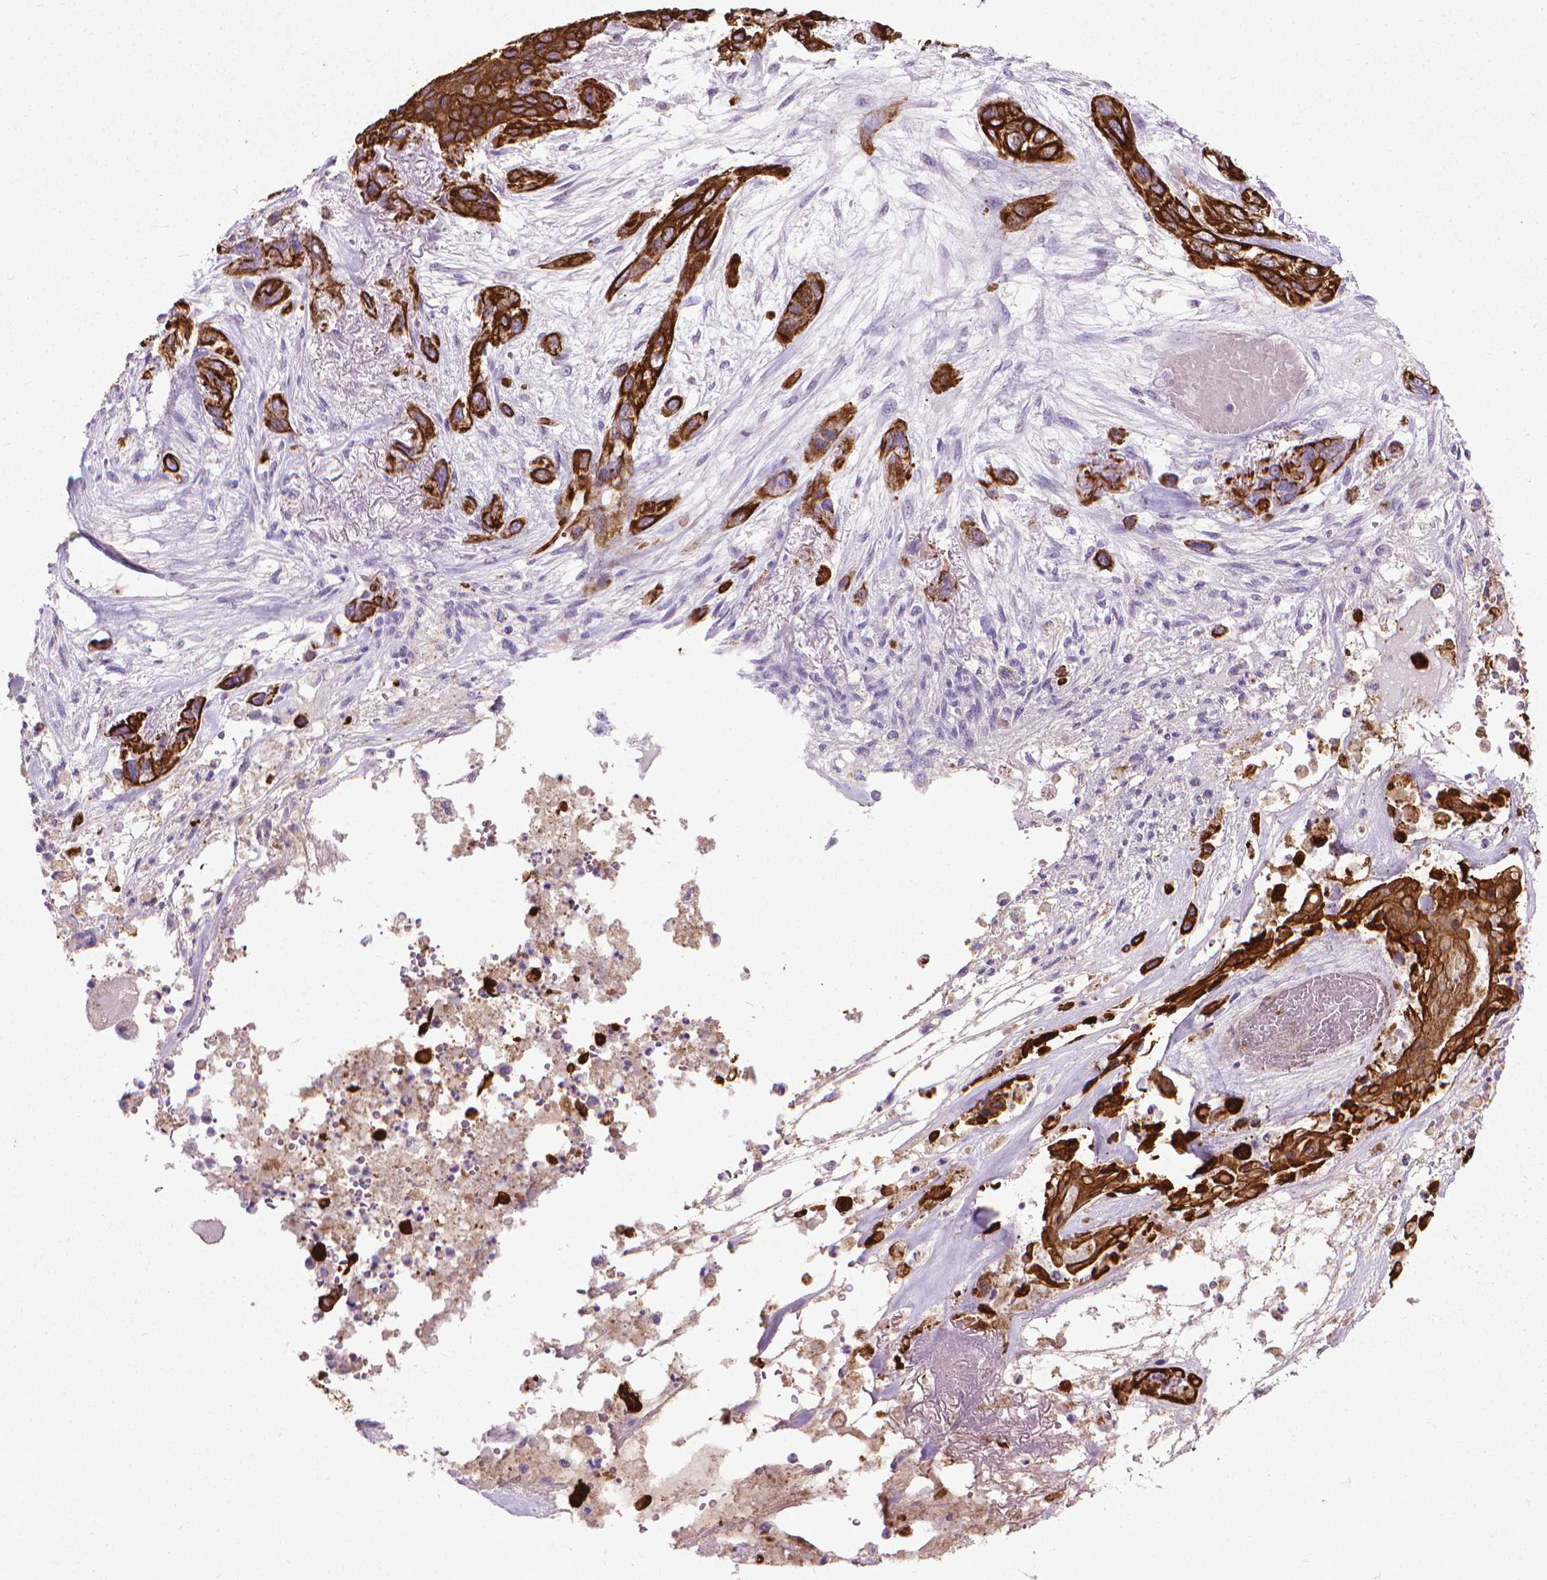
{"staining": {"intensity": "strong", "quantity": ">75%", "location": "cytoplasmic/membranous"}, "tissue": "lung cancer", "cell_type": "Tumor cells", "image_type": "cancer", "snomed": [{"axis": "morphology", "description": "Squamous cell carcinoma, NOS"}, {"axis": "topography", "description": "Lung"}], "caption": "Lung cancer (squamous cell carcinoma) stained for a protein displays strong cytoplasmic/membranous positivity in tumor cells.", "gene": "KRT5", "patient": {"sex": "female", "age": 70}}